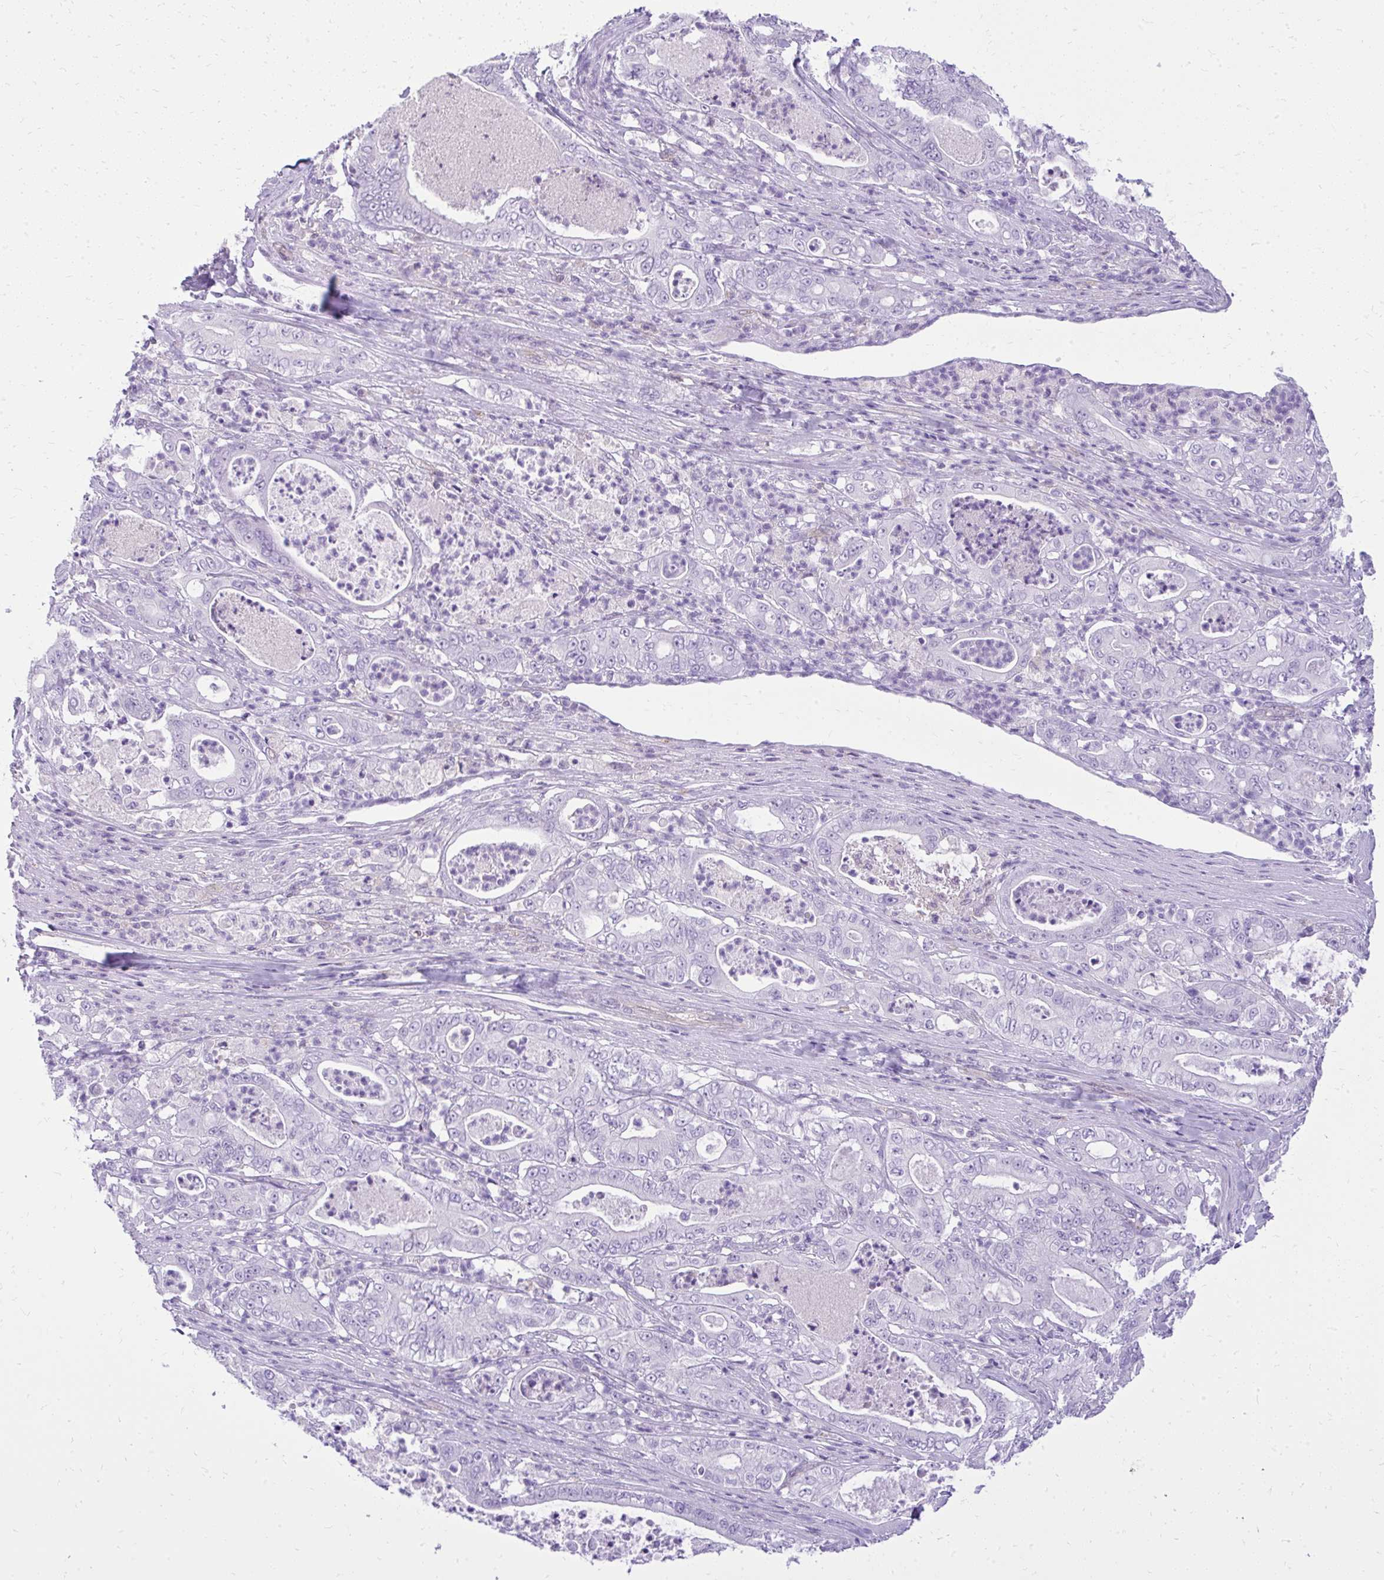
{"staining": {"intensity": "negative", "quantity": "none", "location": "none"}, "tissue": "pancreatic cancer", "cell_type": "Tumor cells", "image_type": "cancer", "snomed": [{"axis": "morphology", "description": "Adenocarcinoma, NOS"}, {"axis": "topography", "description": "Pancreas"}], "caption": "Immunohistochemistry (IHC) image of human pancreatic cancer stained for a protein (brown), which demonstrates no positivity in tumor cells.", "gene": "GPRIN3", "patient": {"sex": "male", "age": 71}}